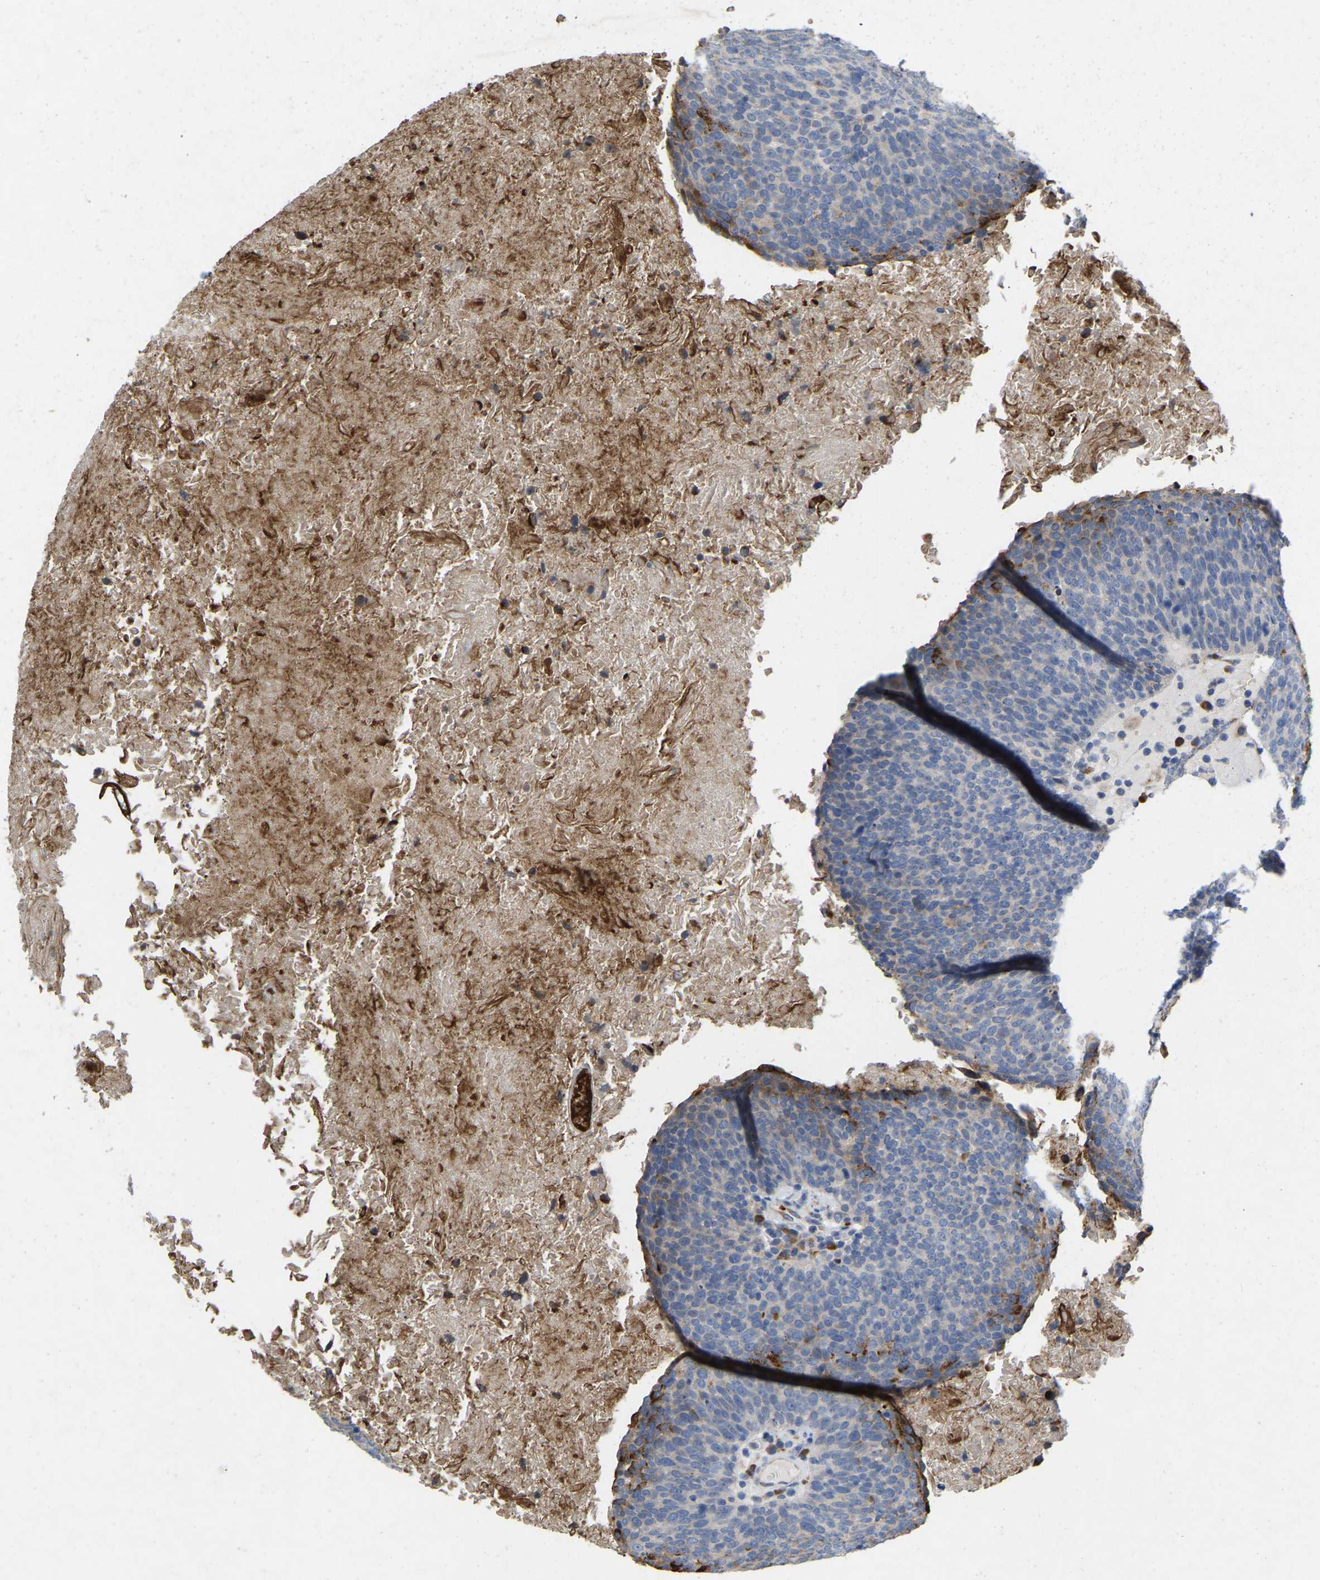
{"staining": {"intensity": "negative", "quantity": "none", "location": "none"}, "tissue": "head and neck cancer", "cell_type": "Tumor cells", "image_type": "cancer", "snomed": [{"axis": "morphology", "description": "Squamous cell carcinoma, NOS"}, {"axis": "morphology", "description": "Squamous cell carcinoma, metastatic, NOS"}, {"axis": "topography", "description": "Lymph node"}, {"axis": "topography", "description": "Head-Neck"}], "caption": "A micrograph of metastatic squamous cell carcinoma (head and neck) stained for a protein exhibits no brown staining in tumor cells.", "gene": "RHEB", "patient": {"sex": "male", "age": 62}}